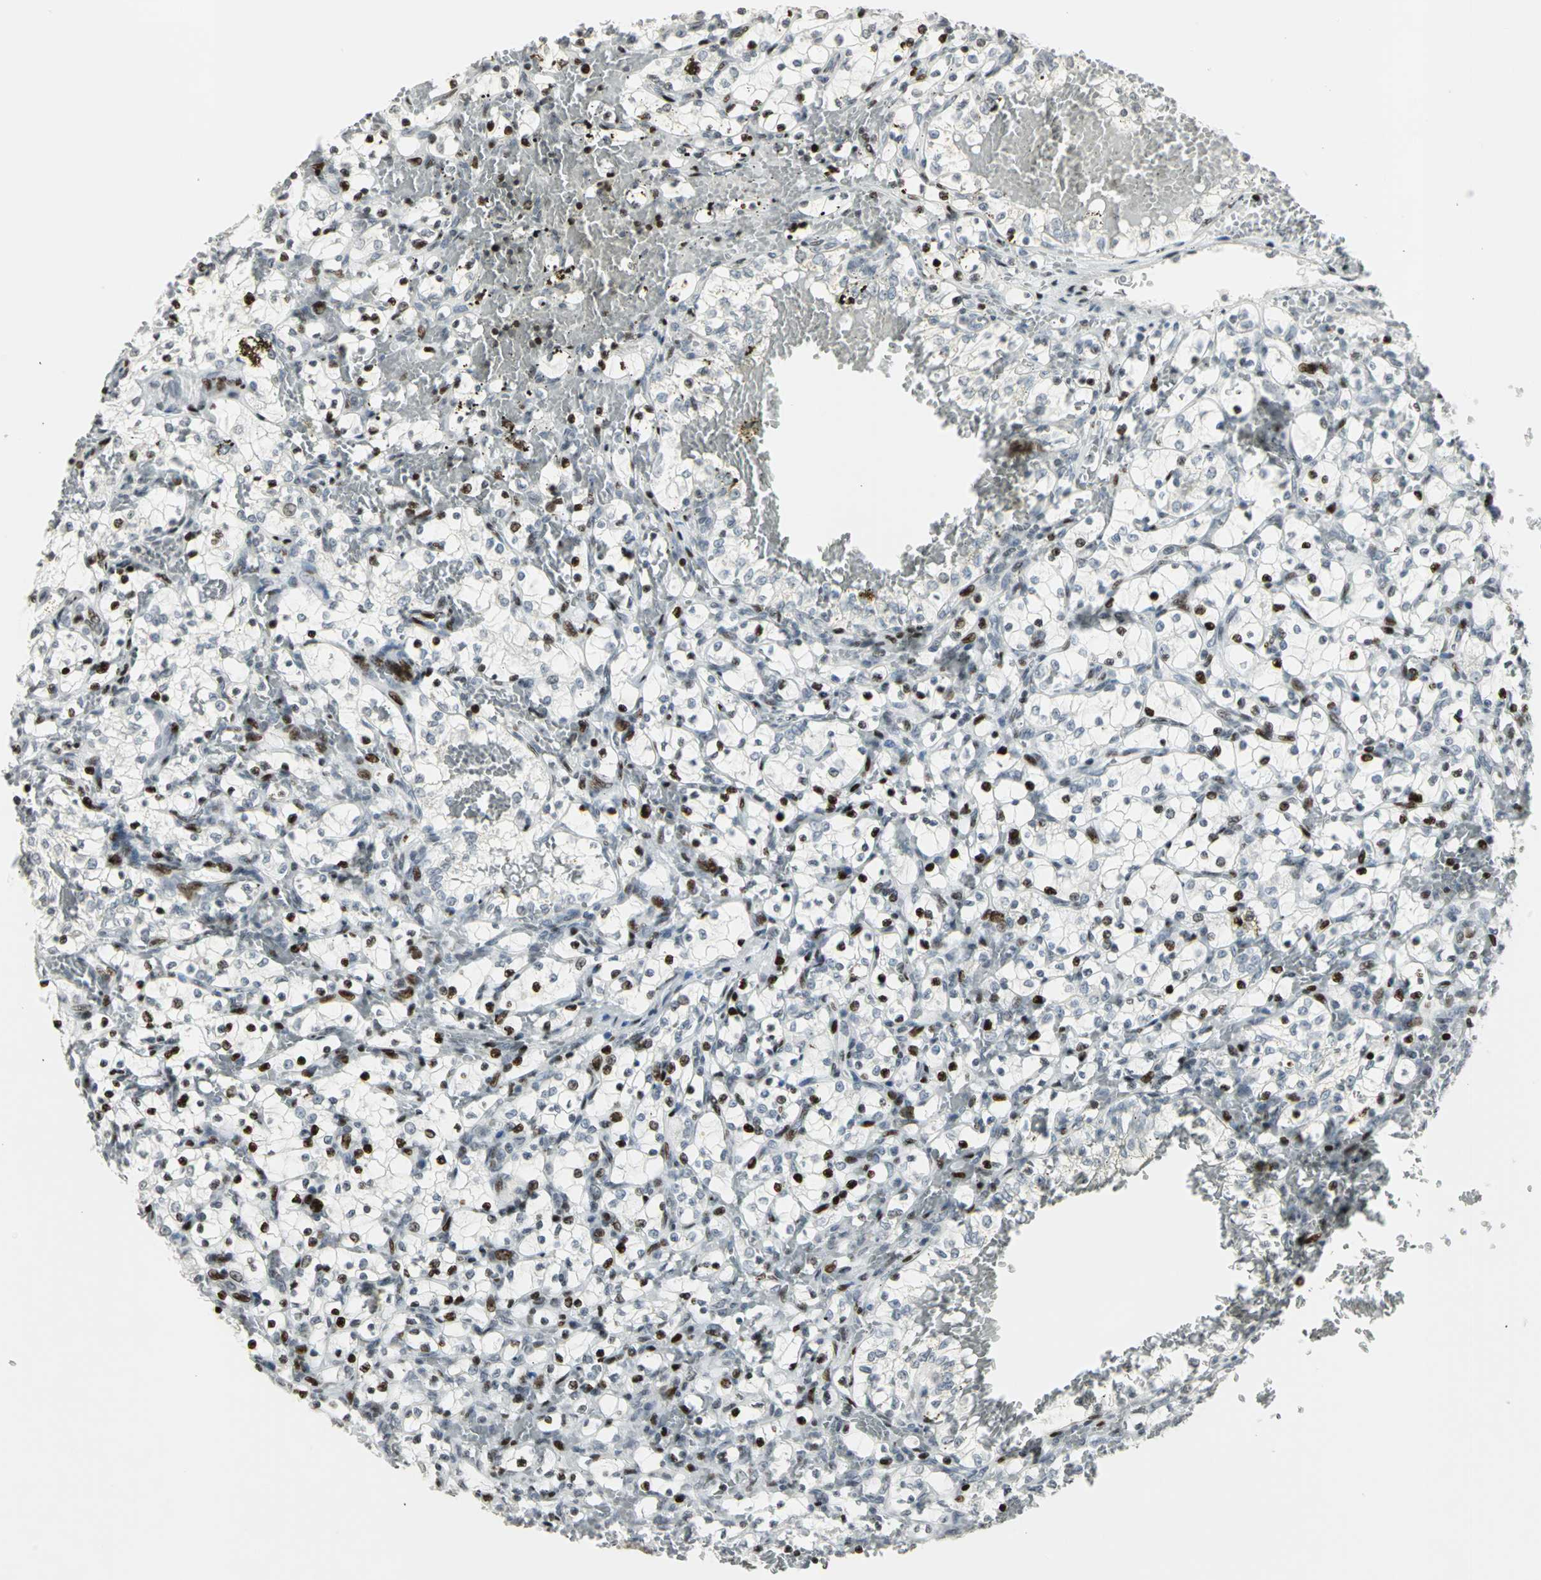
{"staining": {"intensity": "moderate", "quantity": "25%-75%", "location": "nuclear"}, "tissue": "renal cancer", "cell_type": "Tumor cells", "image_type": "cancer", "snomed": [{"axis": "morphology", "description": "Adenocarcinoma, NOS"}, {"axis": "topography", "description": "Kidney"}], "caption": "Brown immunohistochemical staining in renal adenocarcinoma reveals moderate nuclear staining in about 25%-75% of tumor cells. (IHC, brightfield microscopy, high magnification).", "gene": "KDM1A", "patient": {"sex": "female", "age": 69}}